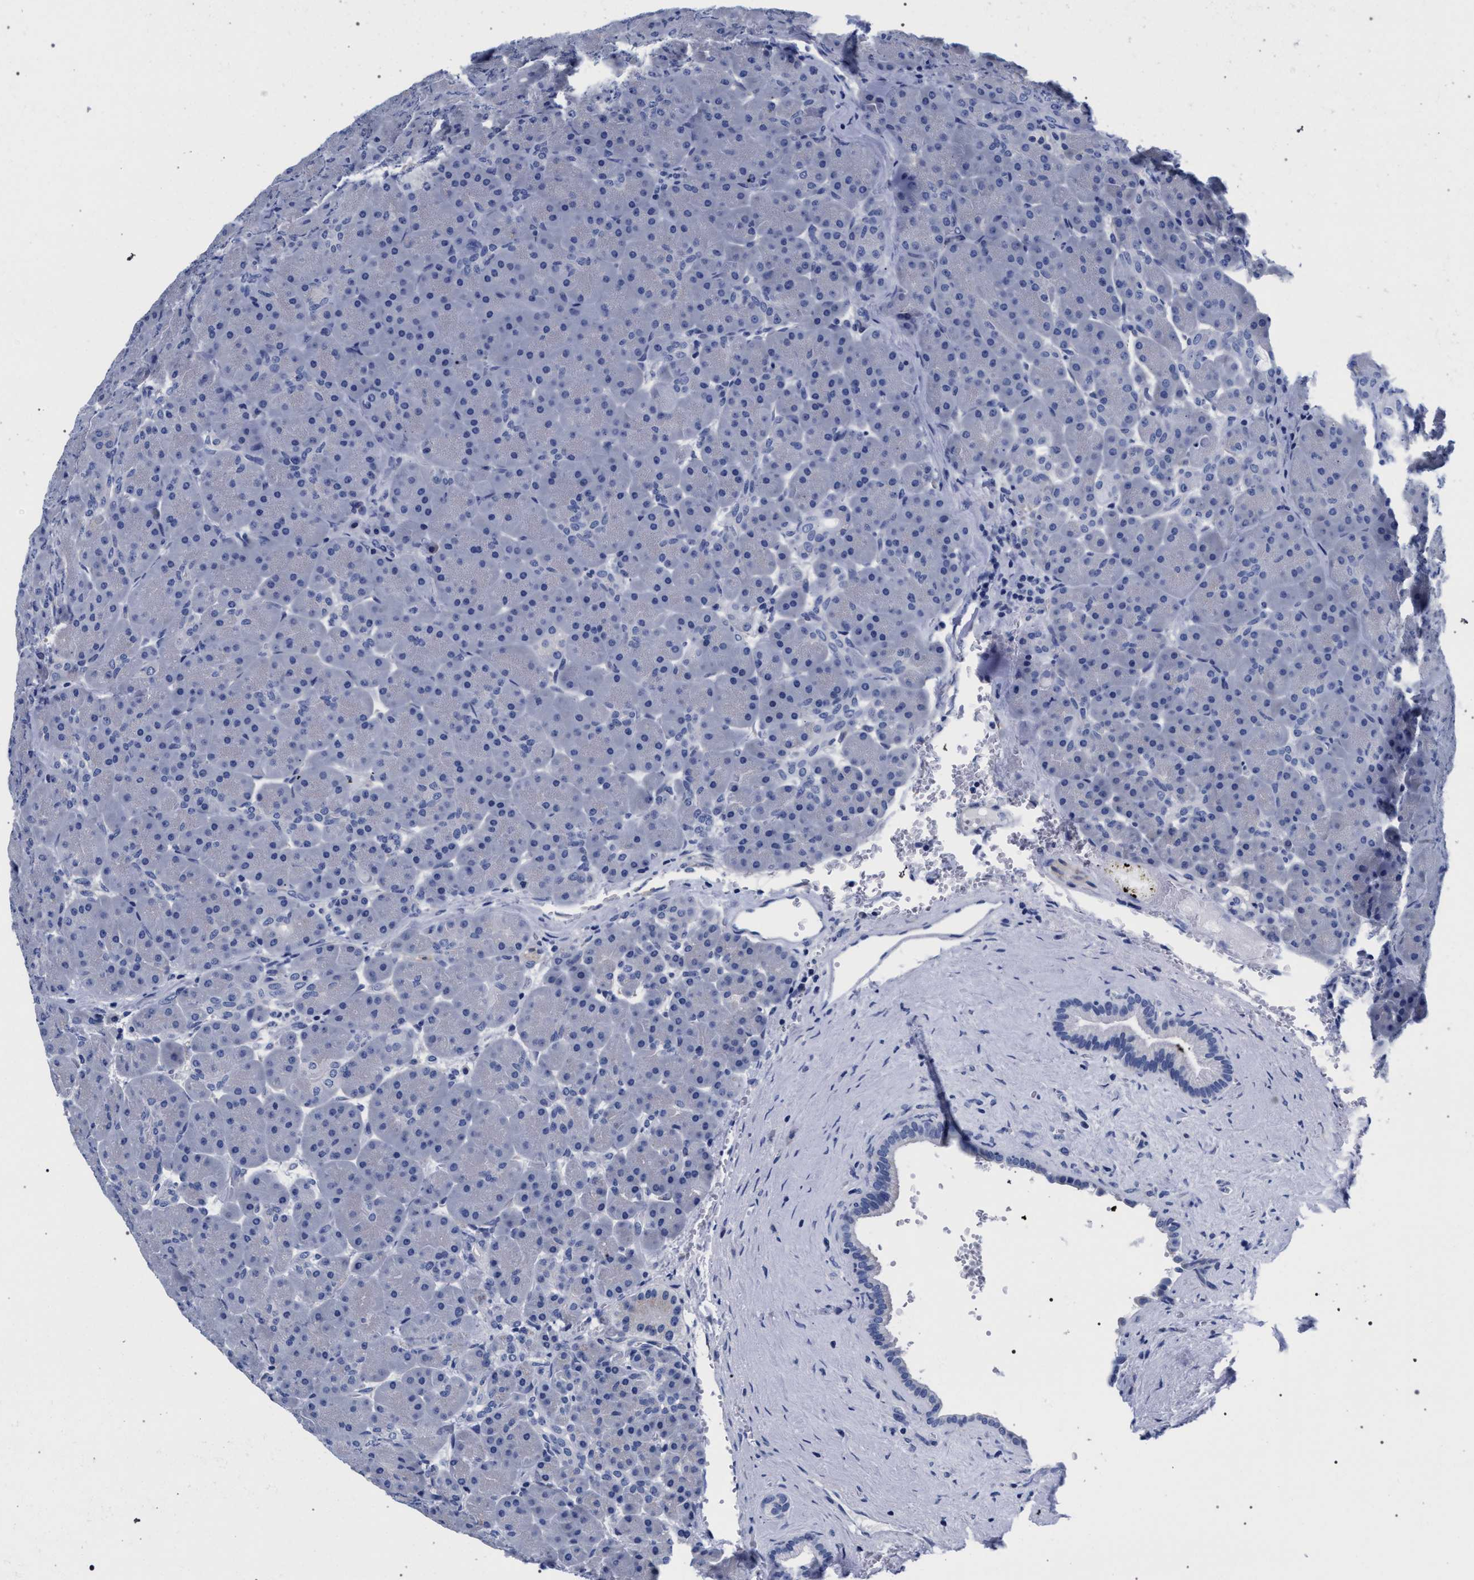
{"staining": {"intensity": "negative", "quantity": "none", "location": "none"}, "tissue": "pancreas", "cell_type": "Exocrine glandular cells", "image_type": "normal", "snomed": [{"axis": "morphology", "description": "Normal tissue, NOS"}, {"axis": "topography", "description": "Pancreas"}], "caption": "Micrograph shows no protein positivity in exocrine glandular cells of benign pancreas.", "gene": "AKAP4", "patient": {"sex": "male", "age": 66}}